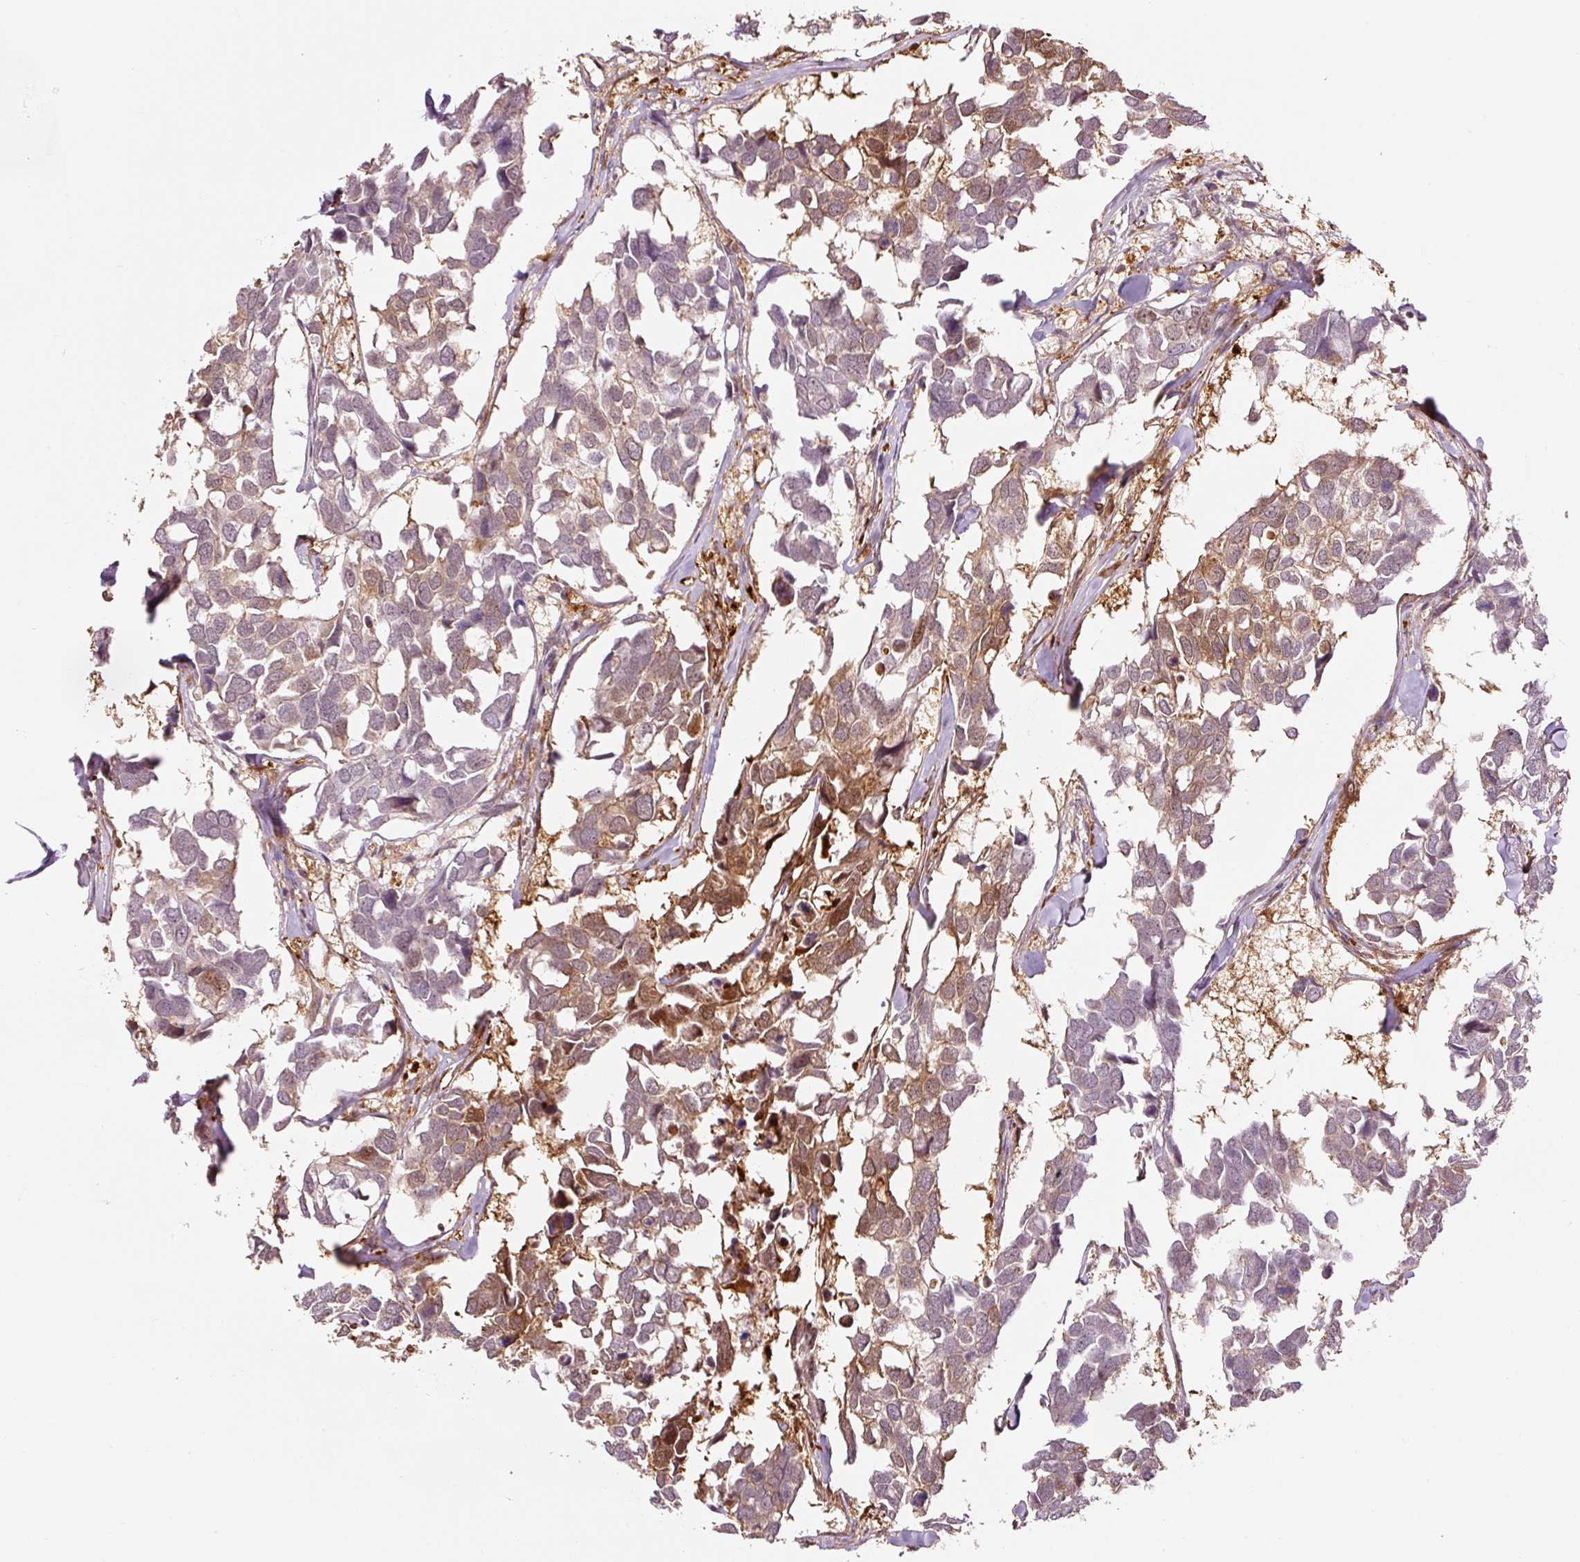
{"staining": {"intensity": "moderate", "quantity": "25%-75%", "location": "cytoplasmic/membranous,nuclear"}, "tissue": "breast cancer", "cell_type": "Tumor cells", "image_type": "cancer", "snomed": [{"axis": "morphology", "description": "Duct carcinoma"}, {"axis": "topography", "description": "Breast"}], "caption": "Protein expression analysis of breast cancer shows moderate cytoplasmic/membranous and nuclear positivity in about 25%-75% of tumor cells.", "gene": "FBXL14", "patient": {"sex": "female", "age": 83}}